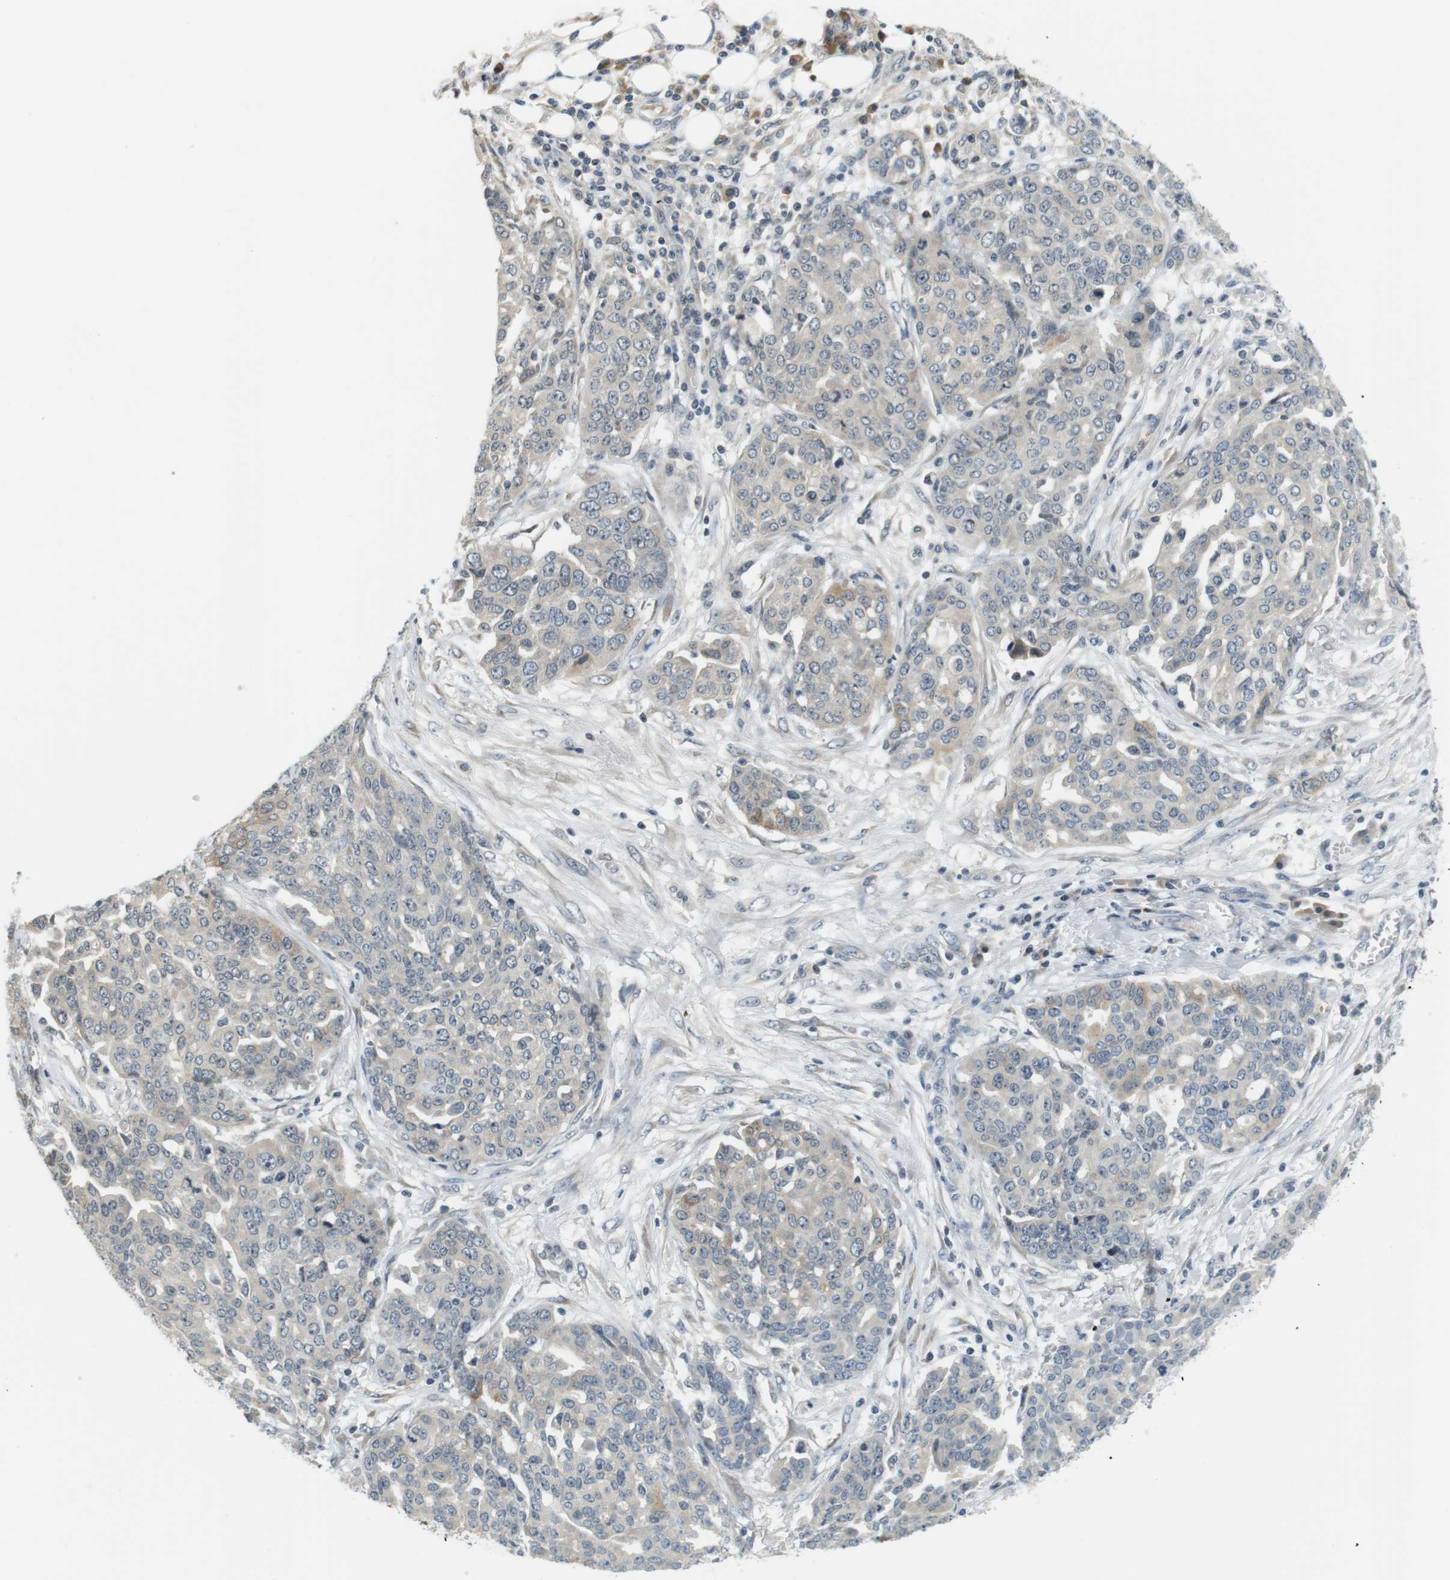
{"staining": {"intensity": "negative", "quantity": "none", "location": "none"}, "tissue": "ovarian cancer", "cell_type": "Tumor cells", "image_type": "cancer", "snomed": [{"axis": "morphology", "description": "Cystadenocarcinoma, serous, NOS"}, {"axis": "topography", "description": "Soft tissue"}, {"axis": "topography", "description": "Ovary"}], "caption": "Immunohistochemistry (IHC) photomicrograph of neoplastic tissue: human ovarian serous cystadenocarcinoma stained with DAB displays no significant protein positivity in tumor cells. (DAB (3,3'-diaminobenzidine) immunohistochemistry (IHC) with hematoxylin counter stain).", "gene": "WNT7A", "patient": {"sex": "female", "age": 57}}